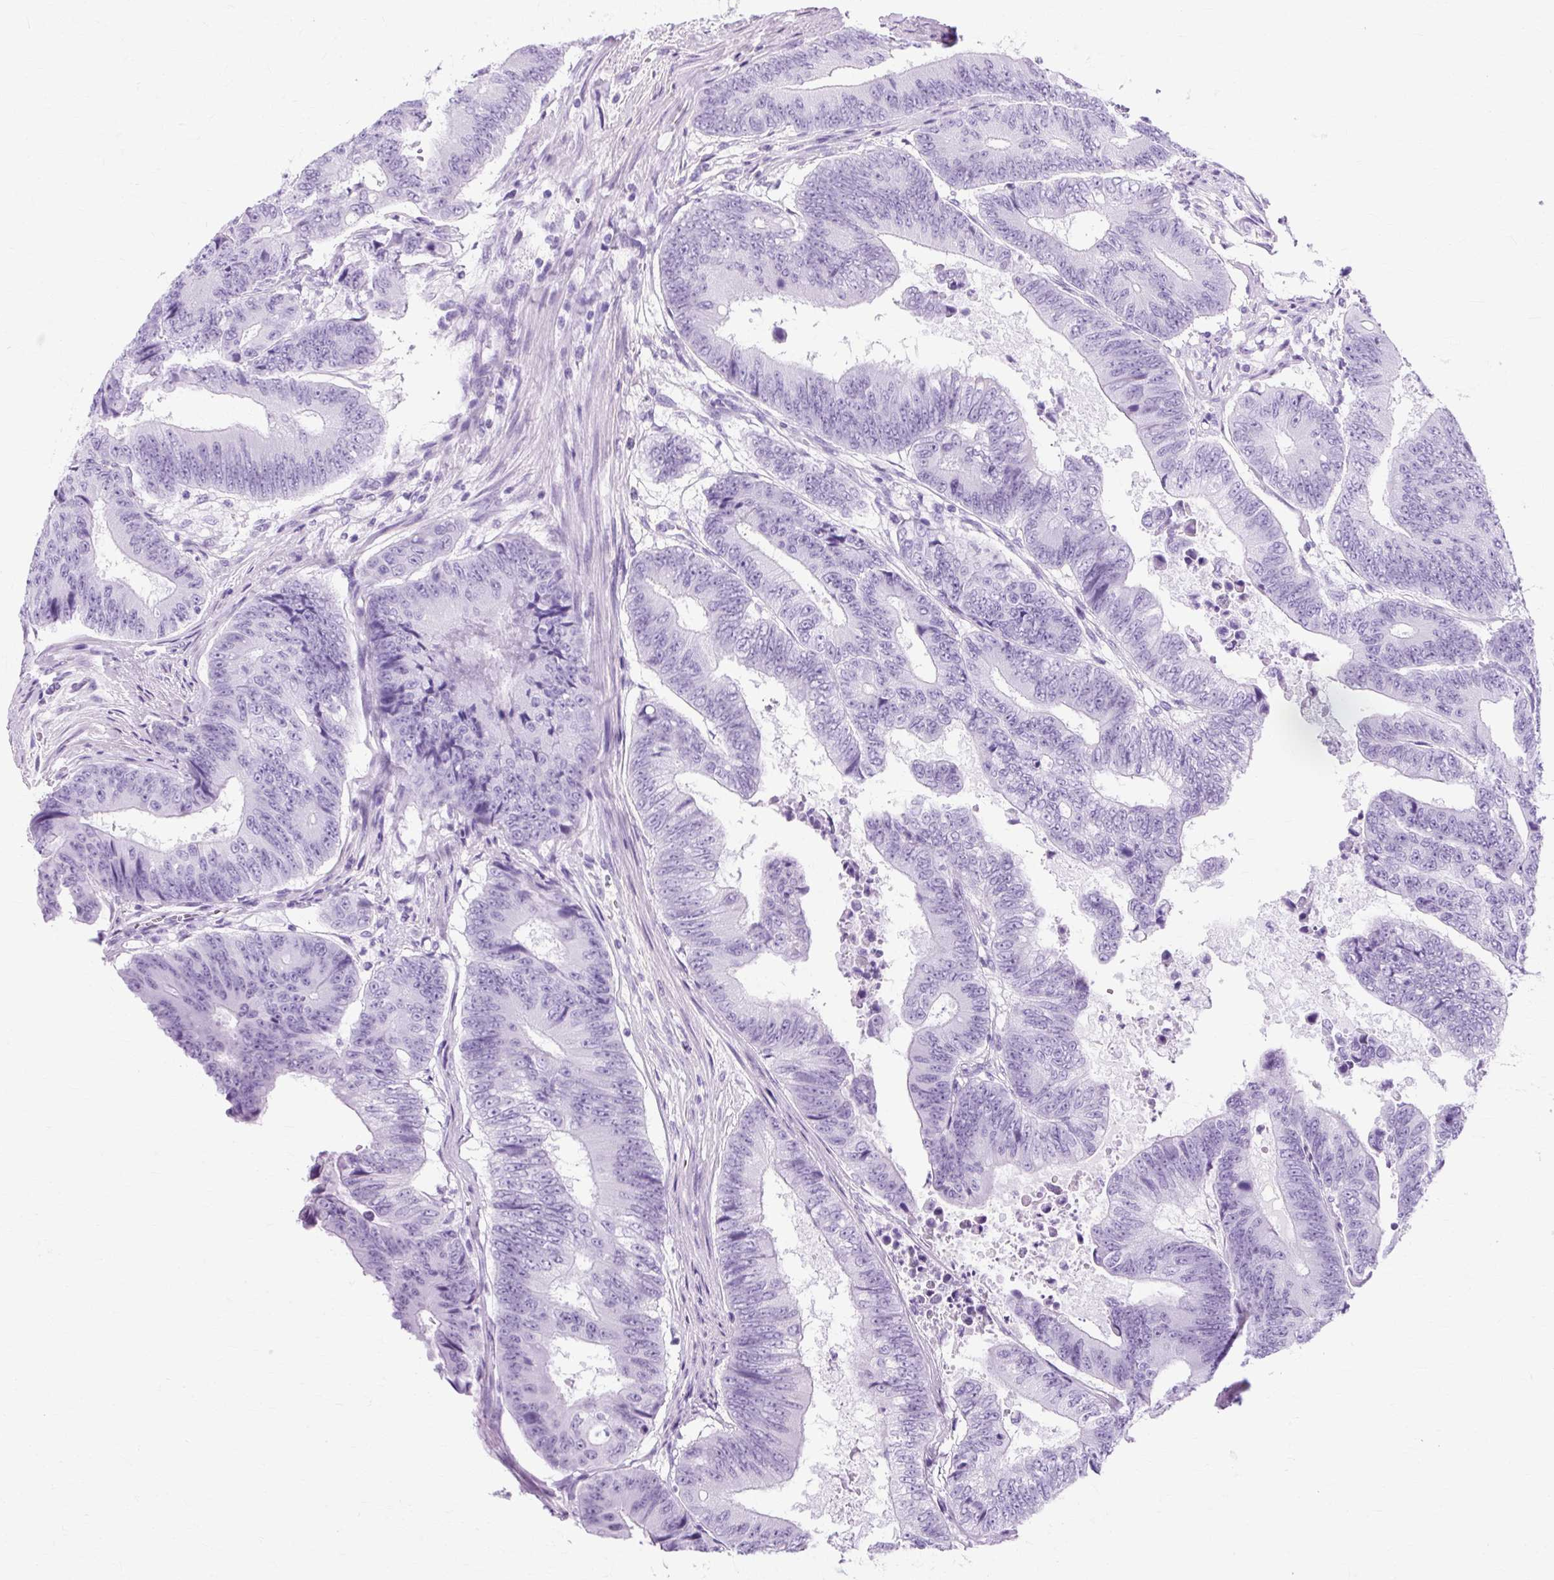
{"staining": {"intensity": "negative", "quantity": "none", "location": "none"}, "tissue": "colorectal cancer", "cell_type": "Tumor cells", "image_type": "cancer", "snomed": [{"axis": "morphology", "description": "Adenocarcinoma, NOS"}, {"axis": "topography", "description": "Colon"}], "caption": "Tumor cells are negative for brown protein staining in colorectal cancer.", "gene": "TMEM89", "patient": {"sex": "female", "age": 48}}